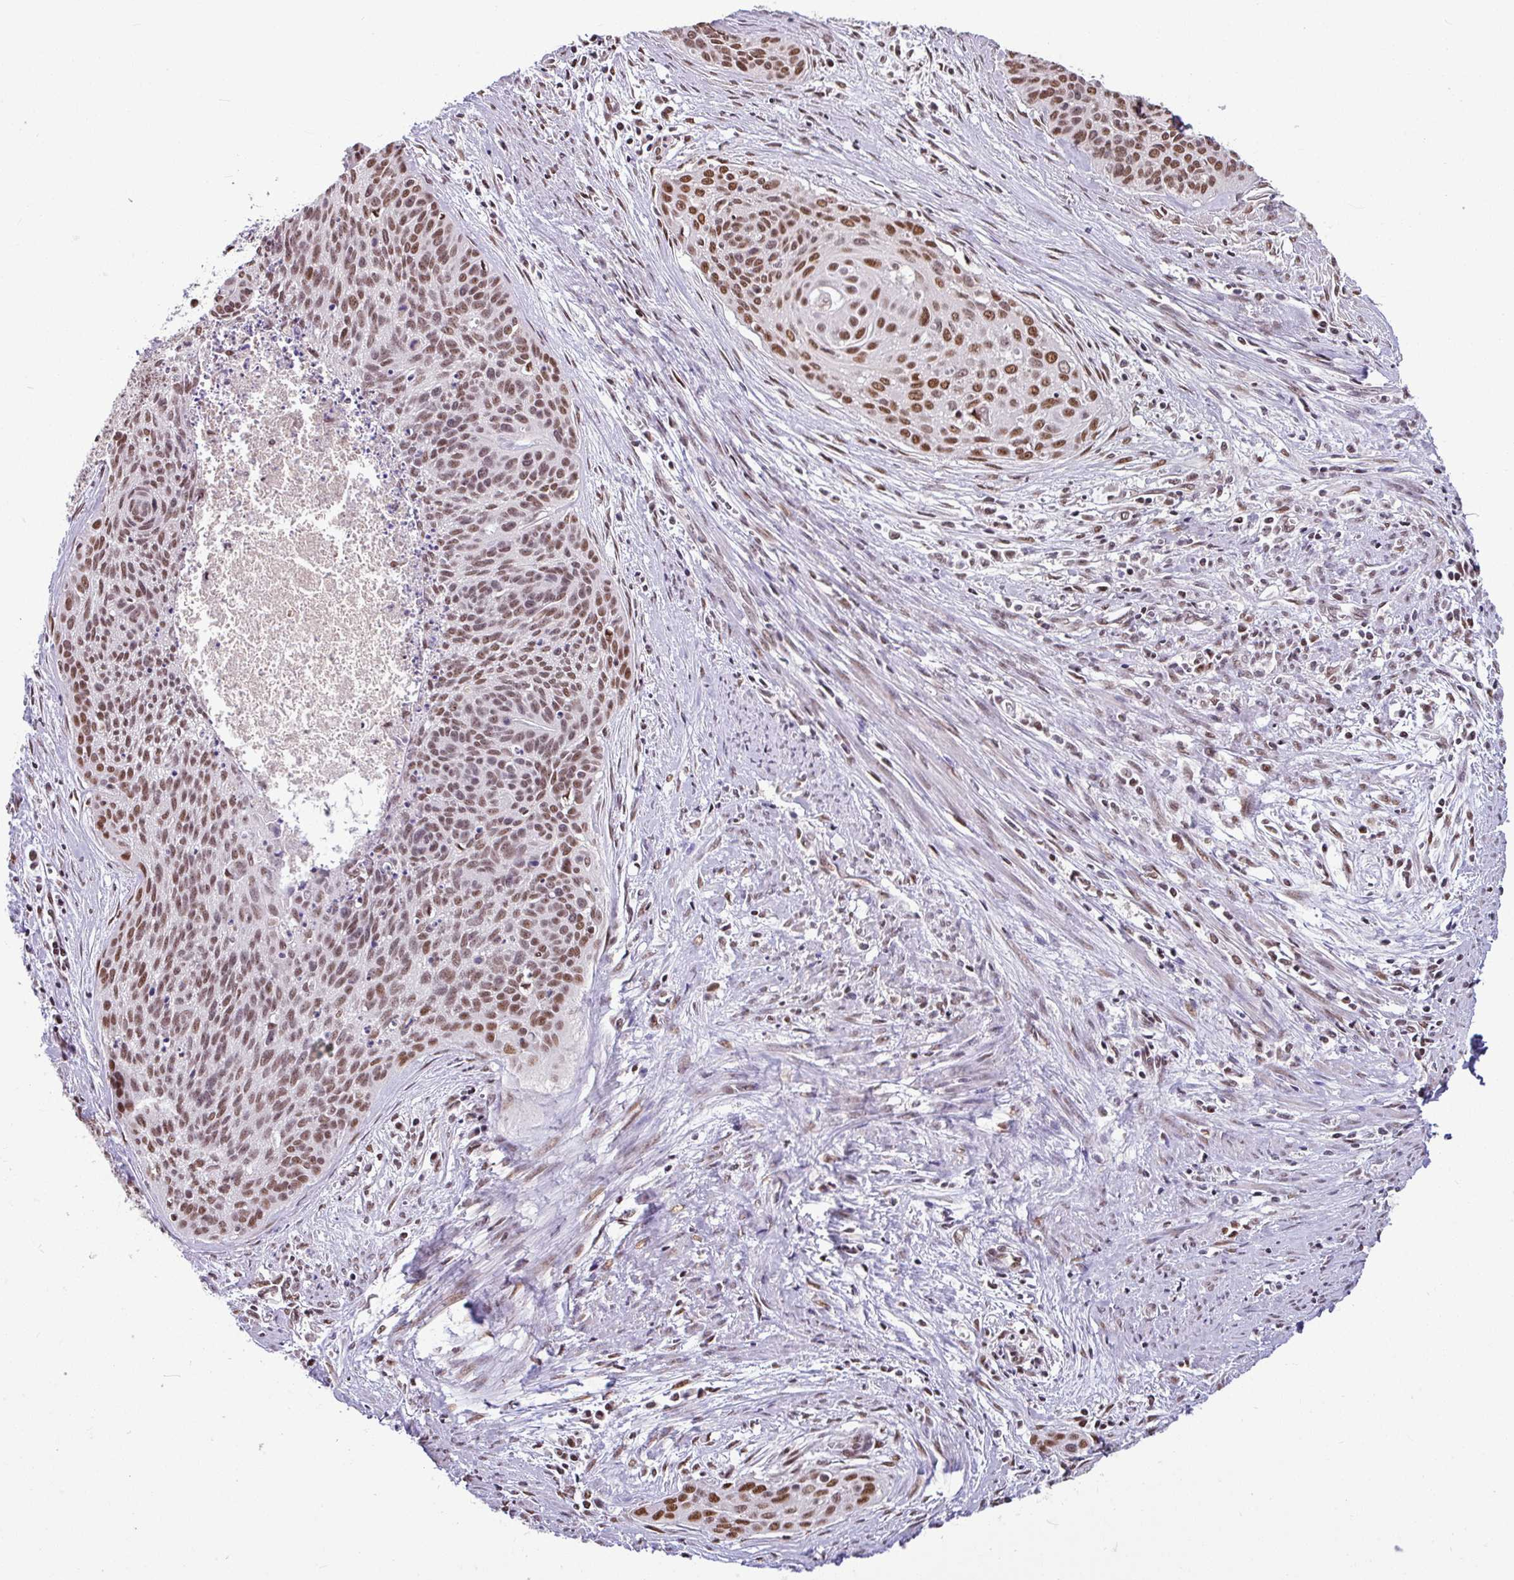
{"staining": {"intensity": "moderate", "quantity": ">75%", "location": "nuclear"}, "tissue": "cervical cancer", "cell_type": "Tumor cells", "image_type": "cancer", "snomed": [{"axis": "morphology", "description": "Squamous cell carcinoma, NOS"}, {"axis": "topography", "description": "Cervix"}], "caption": "A histopathology image showing moderate nuclear expression in about >75% of tumor cells in squamous cell carcinoma (cervical), as visualized by brown immunohistochemical staining.", "gene": "TDG", "patient": {"sex": "female", "age": 55}}